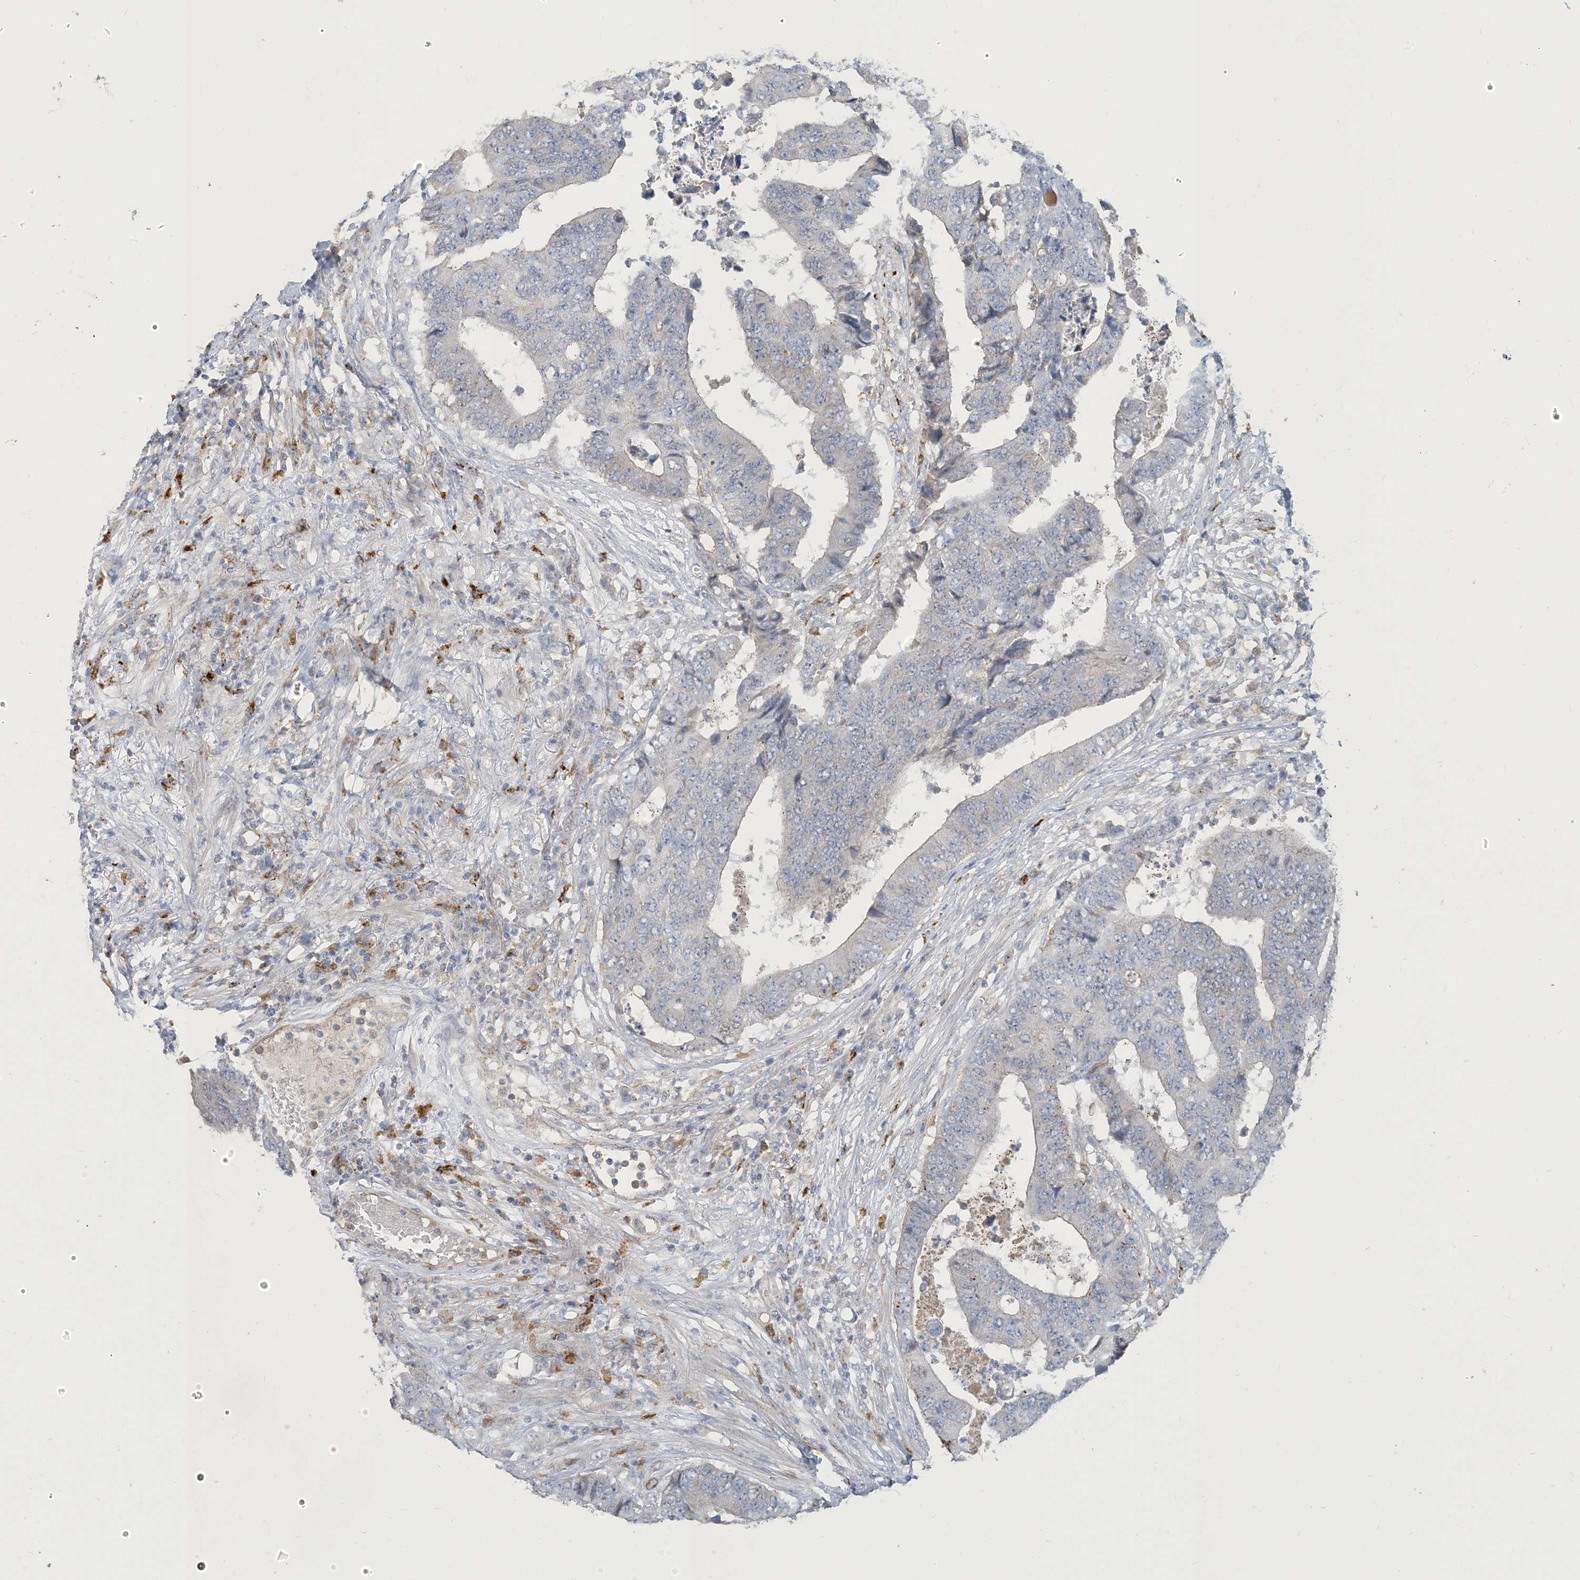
{"staining": {"intensity": "negative", "quantity": "none", "location": "none"}, "tissue": "colorectal cancer", "cell_type": "Tumor cells", "image_type": "cancer", "snomed": [{"axis": "morphology", "description": "Adenocarcinoma, NOS"}, {"axis": "topography", "description": "Rectum"}], "caption": "Colorectal cancer was stained to show a protein in brown. There is no significant expression in tumor cells.", "gene": "PEAR1", "patient": {"sex": "male", "age": 84}}